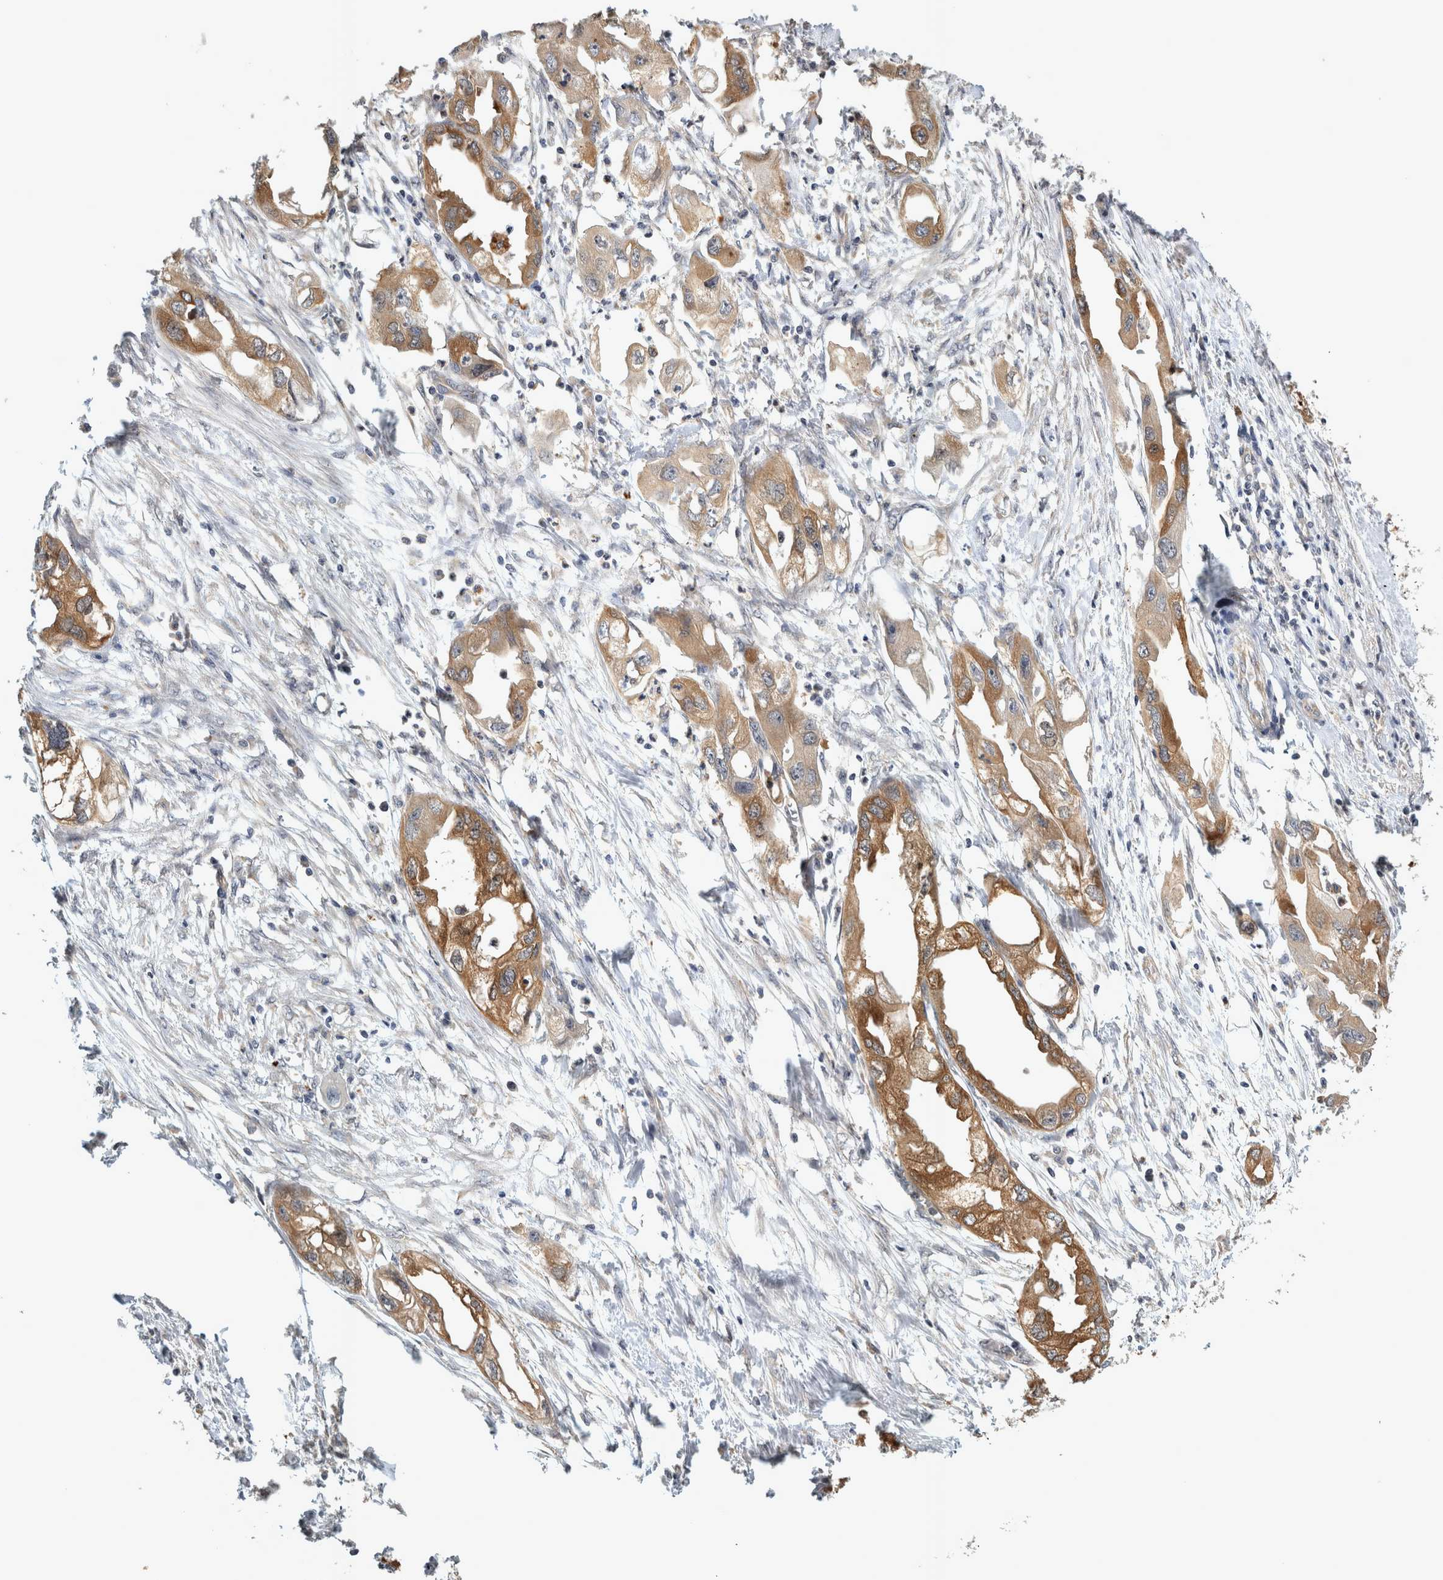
{"staining": {"intensity": "moderate", "quantity": ">75%", "location": "cytoplasmic/membranous"}, "tissue": "endometrial cancer", "cell_type": "Tumor cells", "image_type": "cancer", "snomed": [{"axis": "morphology", "description": "Adenocarcinoma, NOS"}, {"axis": "morphology", "description": "Adenocarcinoma, metastatic, NOS"}, {"axis": "topography", "description": "Adipose tissue"}, {"axis": "topography", "description": "Endometrium"}], "caption": "This is a photomicrograph of IHC staining of endometrial cancer, which shows moderate positivity in the cytoplasmic/membranous of tumor cells.", "gene": "TRMT61B", "patient": {"sex": "female", "age": 67}}